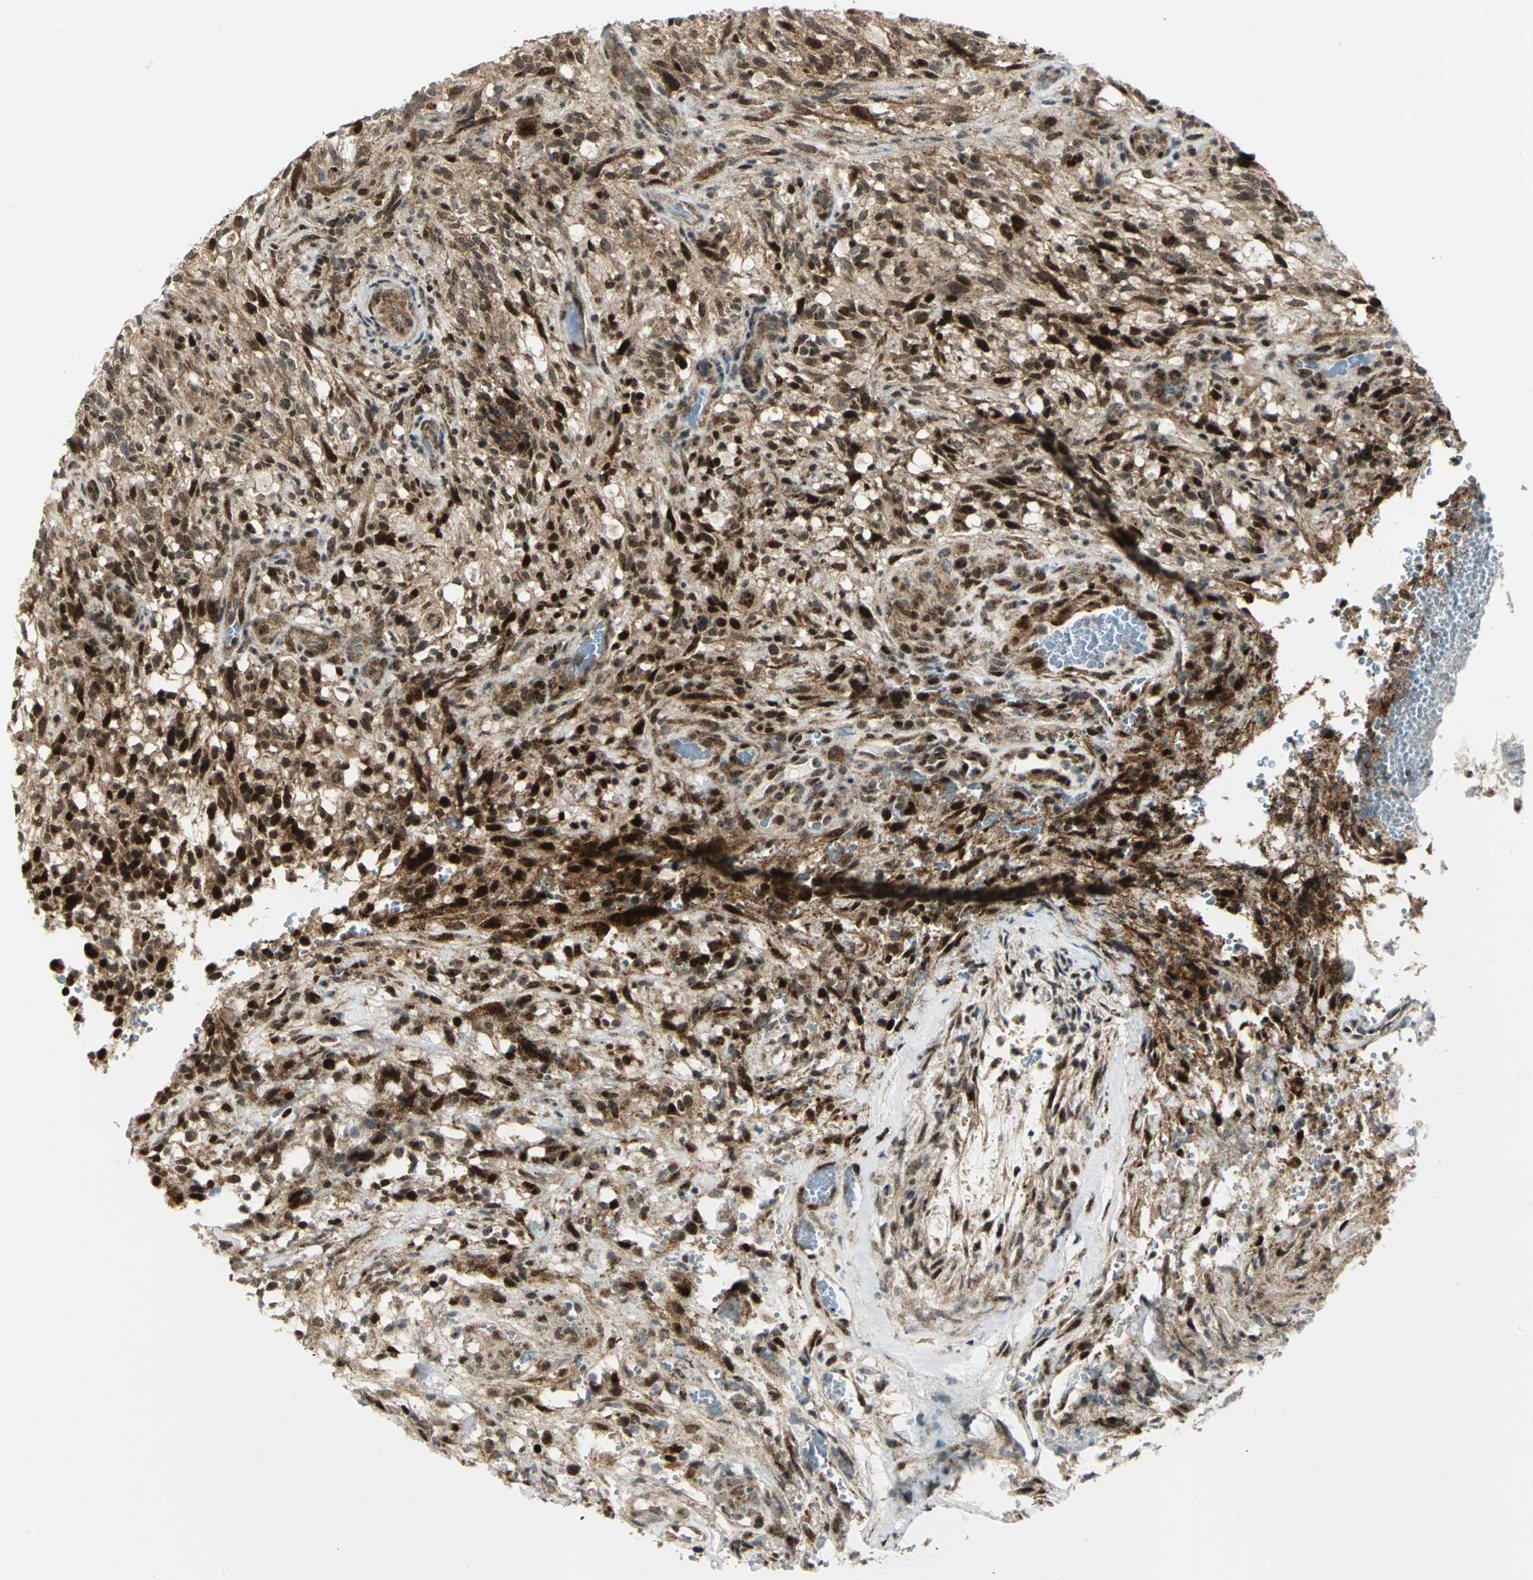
{"staining": {"intensity": "strong", "quantity": ">75%", "location": "cytoplasmic/membranous,nuclear"}, "tissue": "glioma", "cell_type": "Tumor cells", "image_type": "cancer", "snomed": [{"axis": "morphology", "description": "Normal tissue, NOS"}, {"axis": "morphology", "description": "Glioma, malignant, High grade"}, {"axis": "topography", "description": "Cerebral cortex"}], "caption": "IHC micrograph of human malignant glioma (high-grade) stained for a protein (brown), which reveals high levels of strong cytoplasmic/membranous and nuclear staining in approximately >75% of tumor cells.", "gene": "ATP6V1A", "patient": {"sex": "male", "age": 75}}